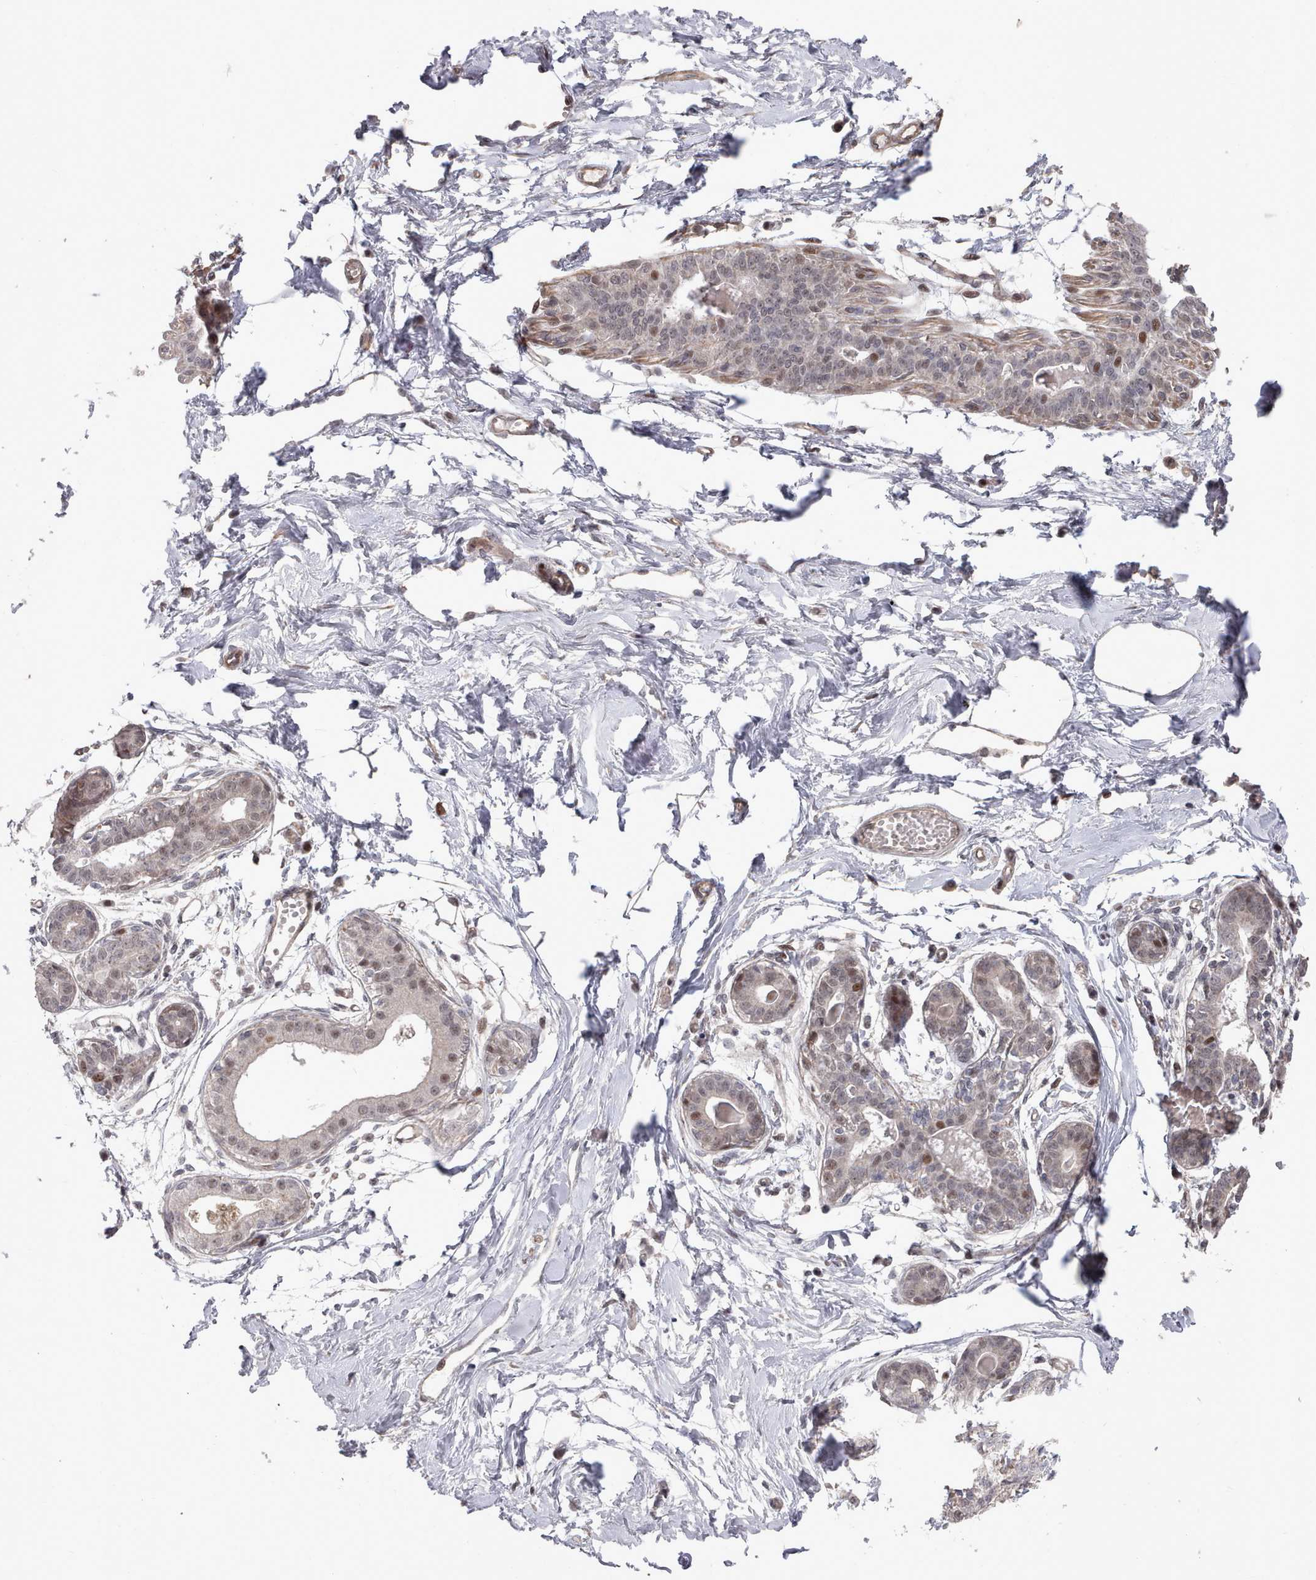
{"staining": {"intensity": "negative", "quantity": "none", "location": "none"}, "tissue": "breast", "cell_type": "Adipocytes", "image_type": "normal", "snomed": [{"axis": "morphology", "description": "Normal tissue, NOS"}, {"axis": "topography", "description": "Breast"}], "caption": "Immunohistochemistry micrograph of normal human breast stained for a protein (brown), which reveals no staining in adipocytes. The staining is performed using DAB brown chromogen with nuclei counter-stained in using hematoxylin.", "gene": "CPSF4", "patient": {"sex": "female", "age": 45}}